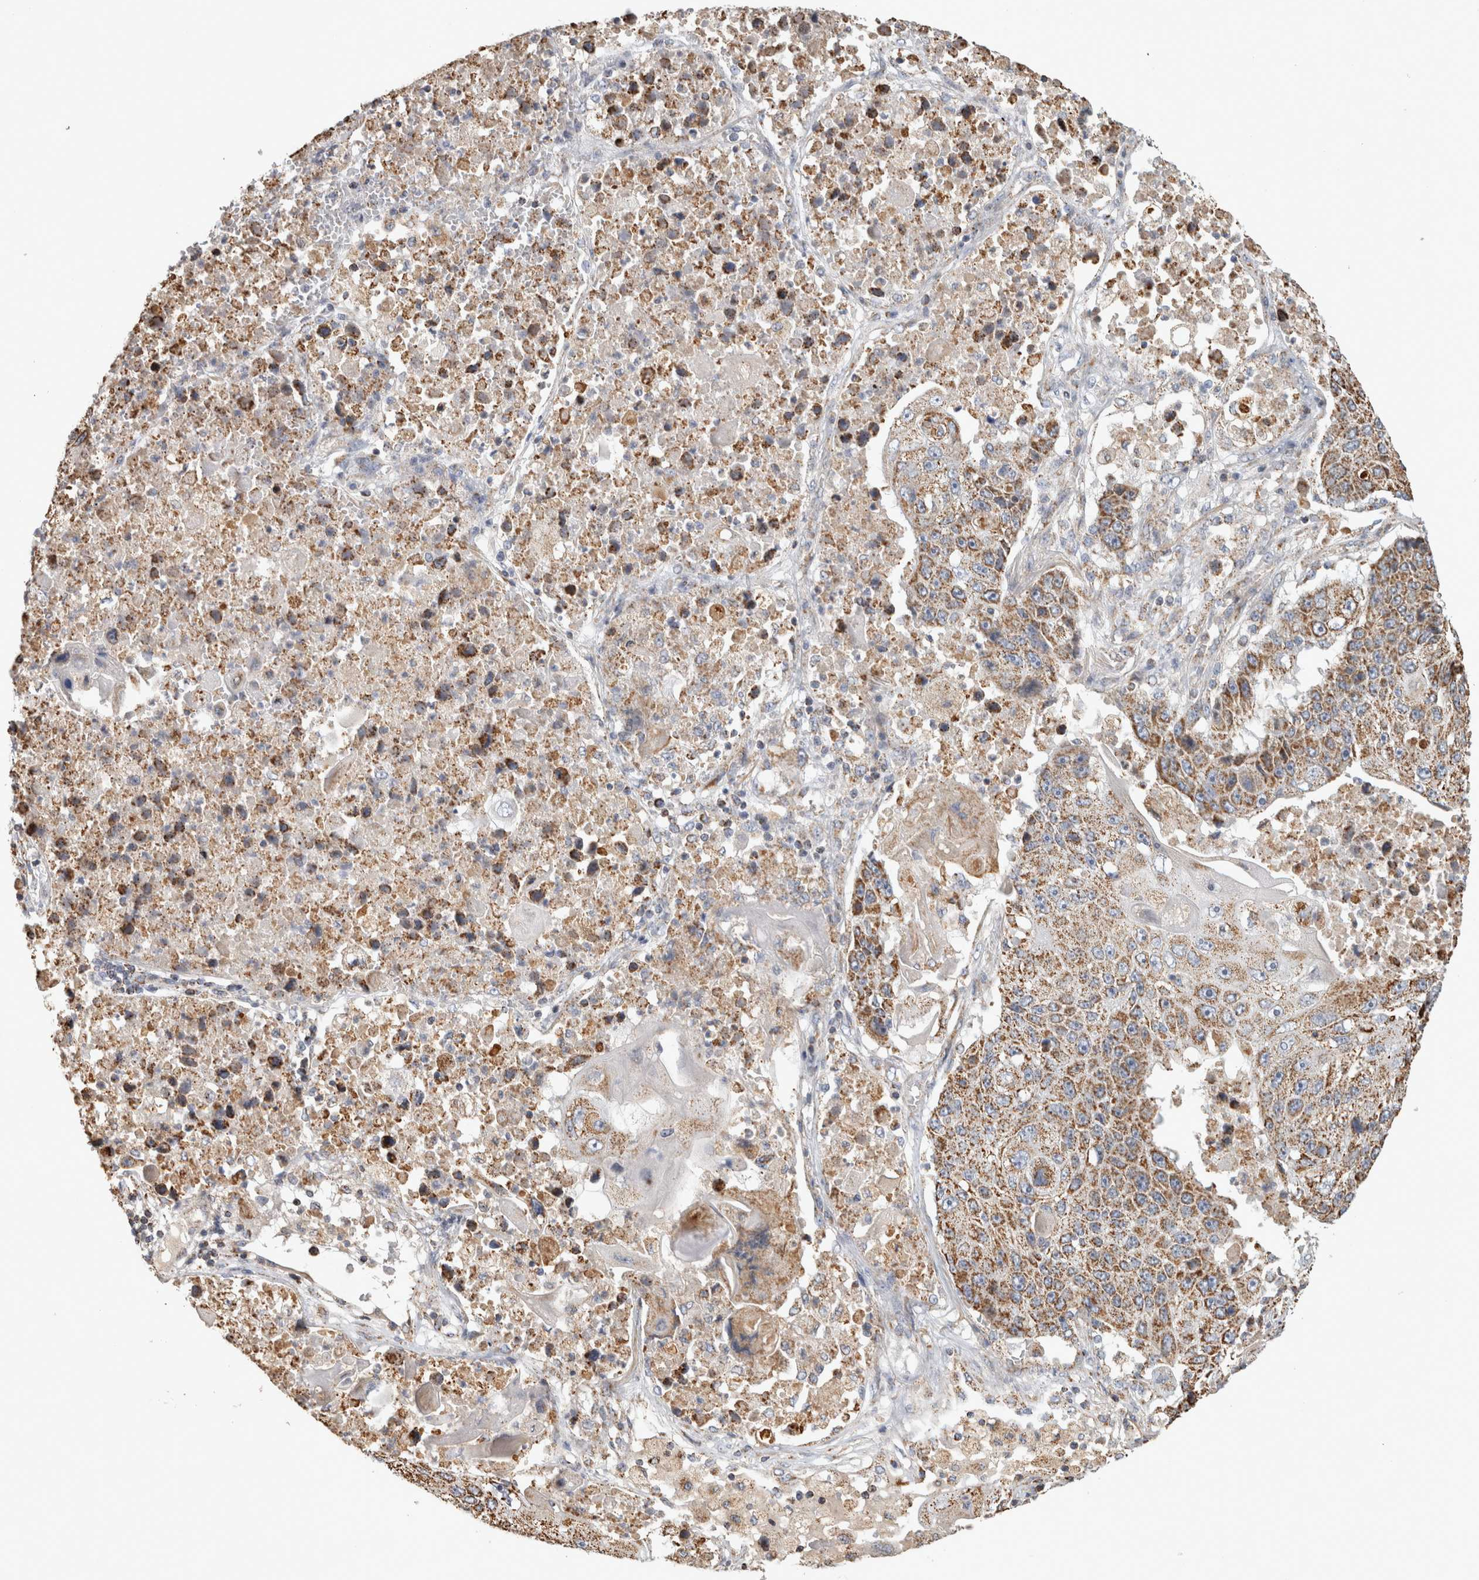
{"staining": {"intensity": "moderate", "quantity": ">75%", "location": "cytoplasmic/membranous"}, "tissue": "lung cancer", "cell_type": "Tumor cells", "image_type": "cancer", "snomed": [{"axis": "morphology", "description": "Squamous cell carcinoma, NOS"}, {"axis": "topography", "description": "Lung"}], "caption": "The histopathology image exhibits immunohistochemical staining of squamous cell carcinoma (lung). There is moderate cytoplasmic/membranous expression is seen in approximately >75% of tumor cells. The staining was performed using DAB (3,3'-diaminobenzidine) to visualize the protein expression in brown, while the nuclei were stained in blue with hematoxylin (Magnification: 20x).", "gene": "ST8SIA1", "patient": {"sex": "male", "age": 61}}